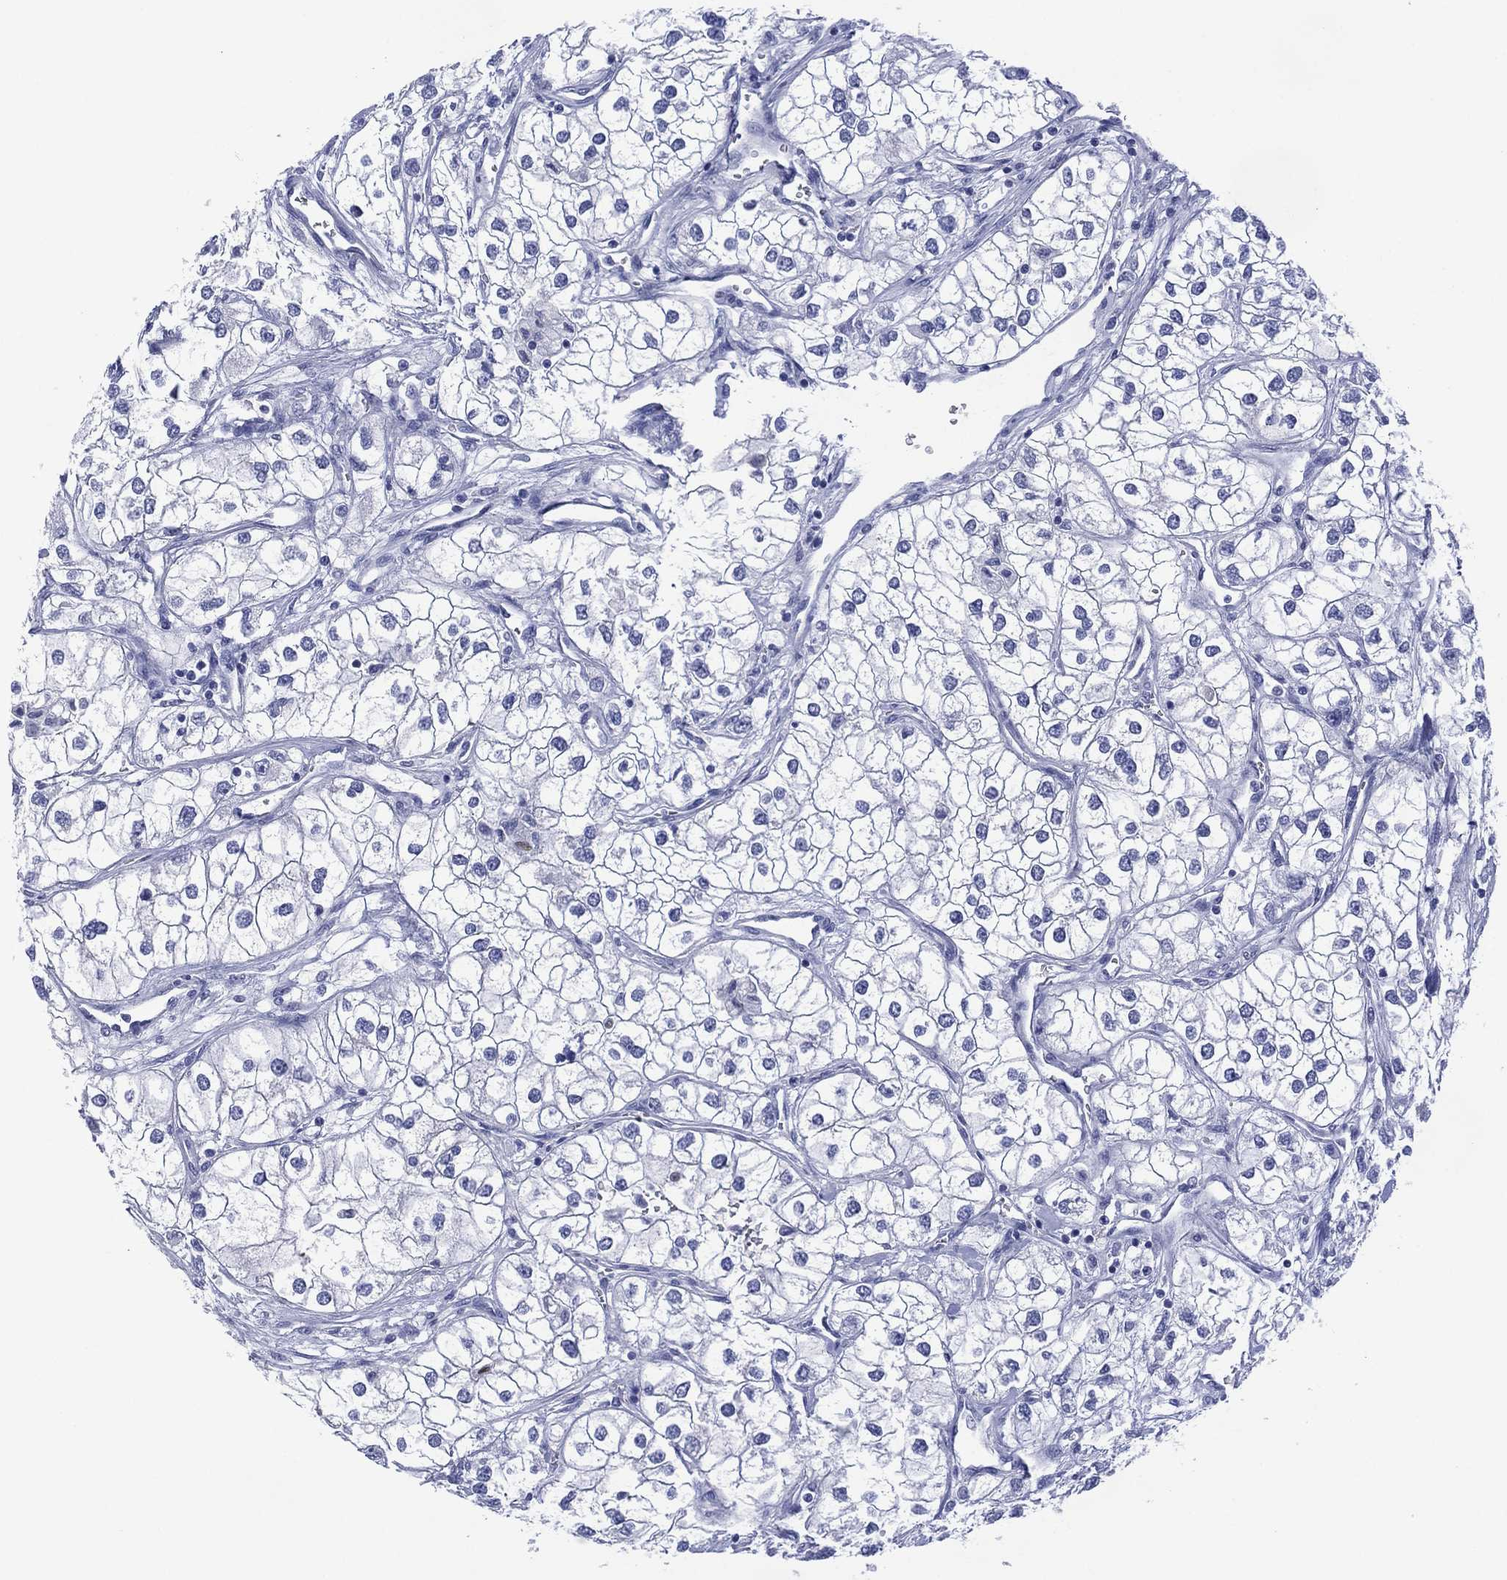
{"staining": {"intensity": "negative", "quantity": "none", "location": "none"}, "tissue": "renal cancer", "cell_type": "Tumor cells", "image_type": "cancer", "snomed": [{"axis": "morphology", "description": "Adenocarcinoma, NOS"}, {"axis": "topography", "description": "Kidney"}], "caption": "Immunohistochemical staining of human renal adenocarcinoma displays no significant positivity in tumor cells.", "gene": "DSG1", "patient": {"sex": "male", "age": 59}}